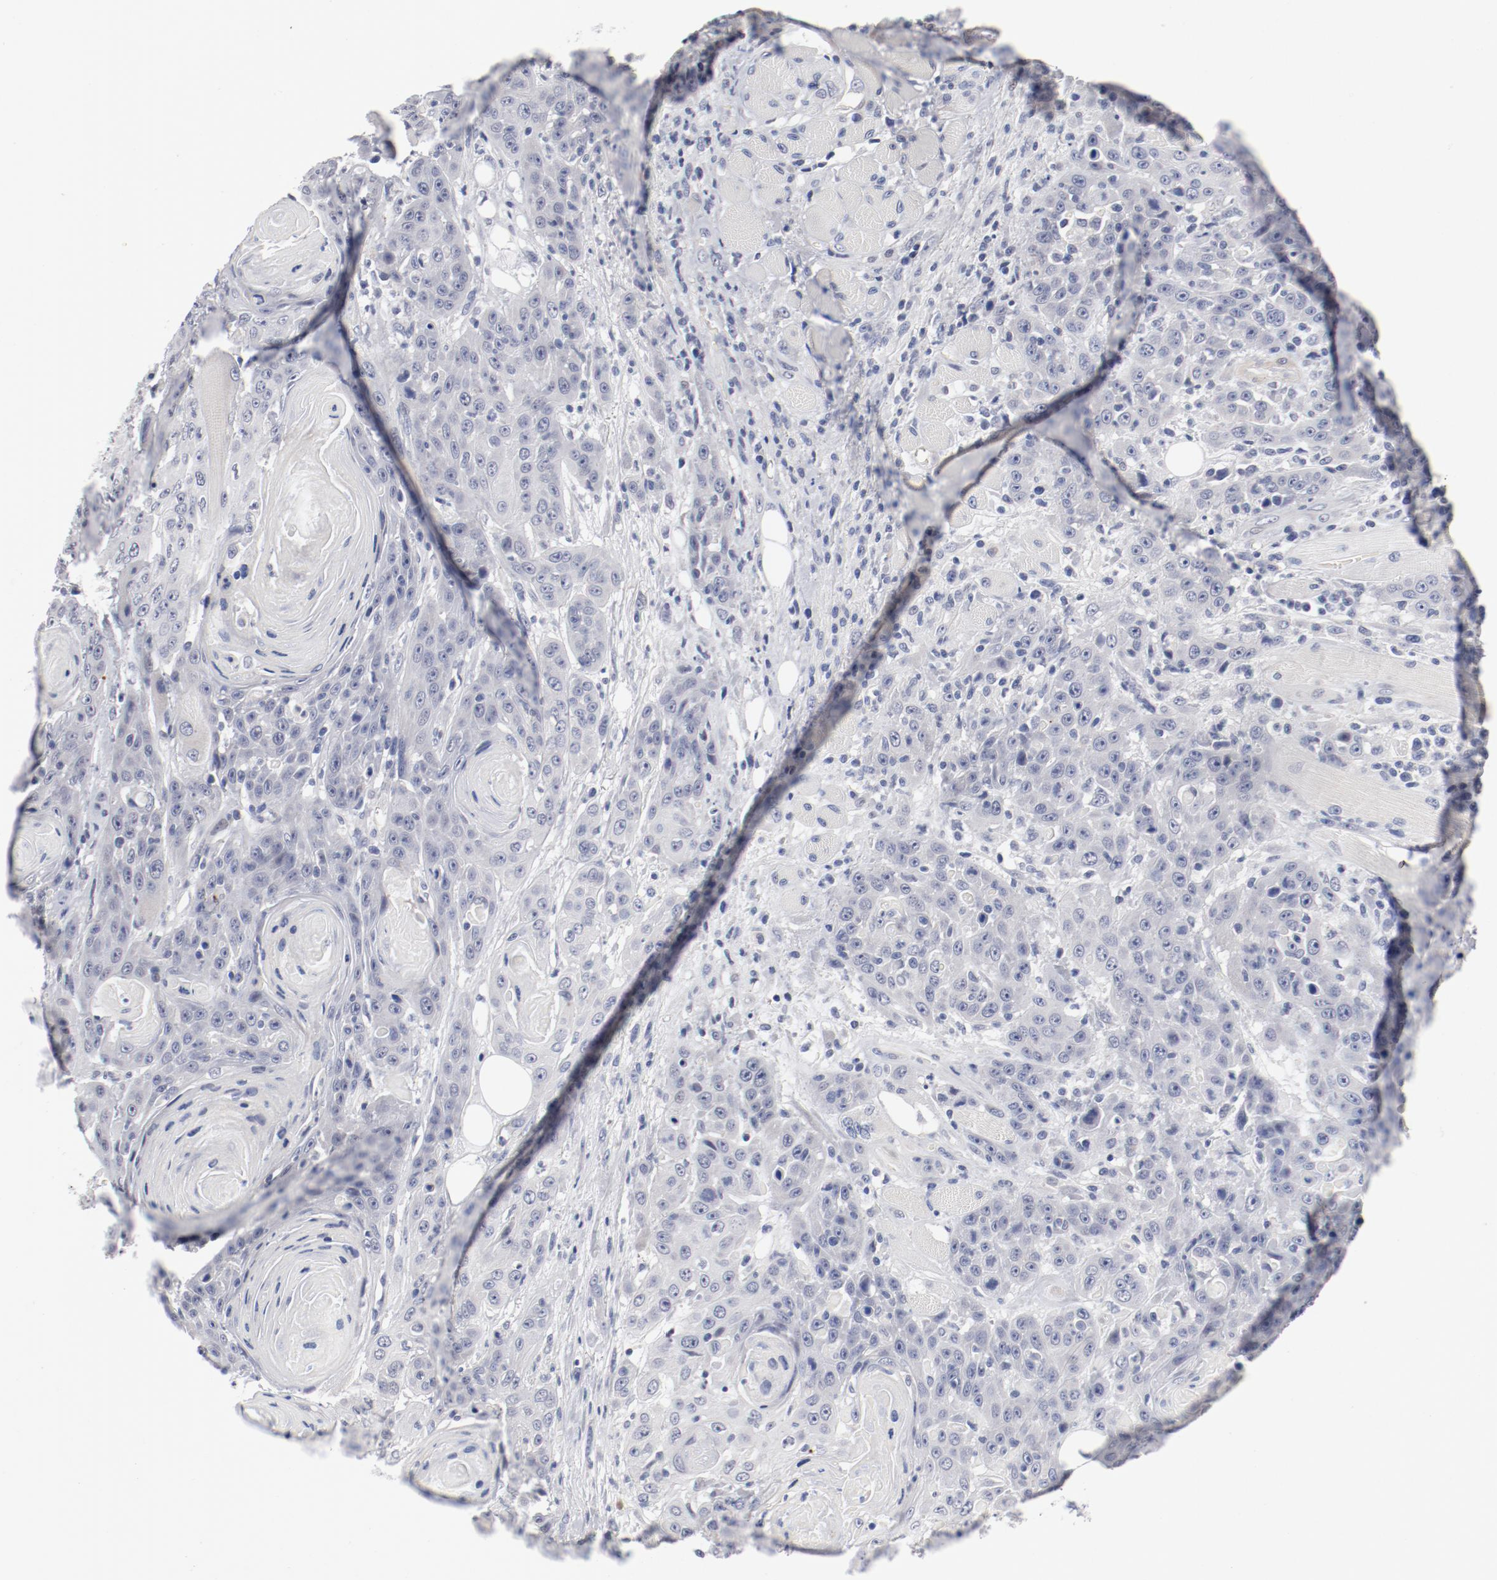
{"staining": {"intensity": "negative", "quantity": "none", "location": "none"}, "tissue": "head and neck cancer", "cell_type": "Tumor cells", "image_type": "cancer", "snomed": [{"axis": "morphology", "description": "Squamous cell carcinoma, NOS"}, {"axis": "topography", "description": "Head-Neck"}], "caption": "A photomicrograph of head and neck cancer (squamous cell carcinoma) stained for a protein displays no brown staining in tumor cells.", "gene": "KCNK13", "patient": {"sex": "female", "age": 84}}